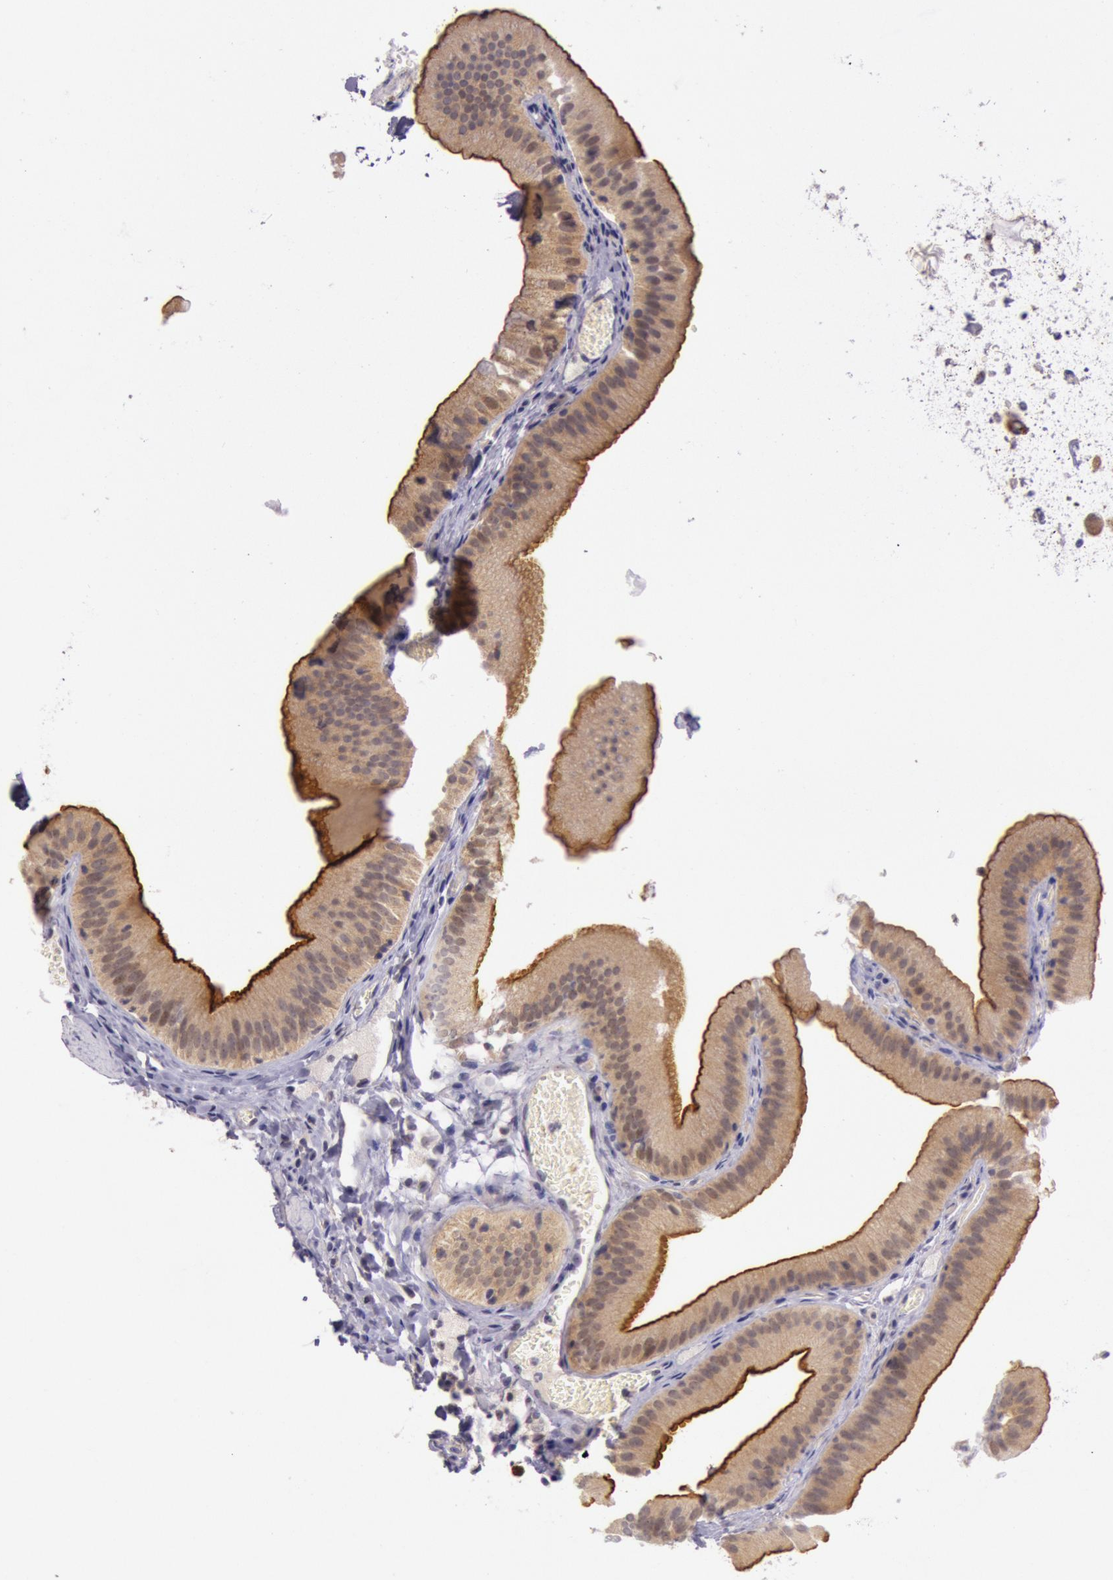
{"staining": {"intensity": "strong", "quantity": ">75%", "location": "cytoplasmic/membranous,nuclear"}, "tissue": "gallbladder", "cell_type": "Glandular cells", "image_type": "normal", "snomed": [{"axis": "morphology", "description": "Normal tissue, NOS"}, {"axis": "topography", "description": "Gallbladder"}], "caption": "Immunohistochemistry (IHC) image of normal gallbladder stained for a protein (brown), which displays high levels of strong cytoplasmic/membranous,nuclear positivity in about >75% of glandular cells.", "gene": "CDK16", "patient": {"sex": "female", "age": 24}}